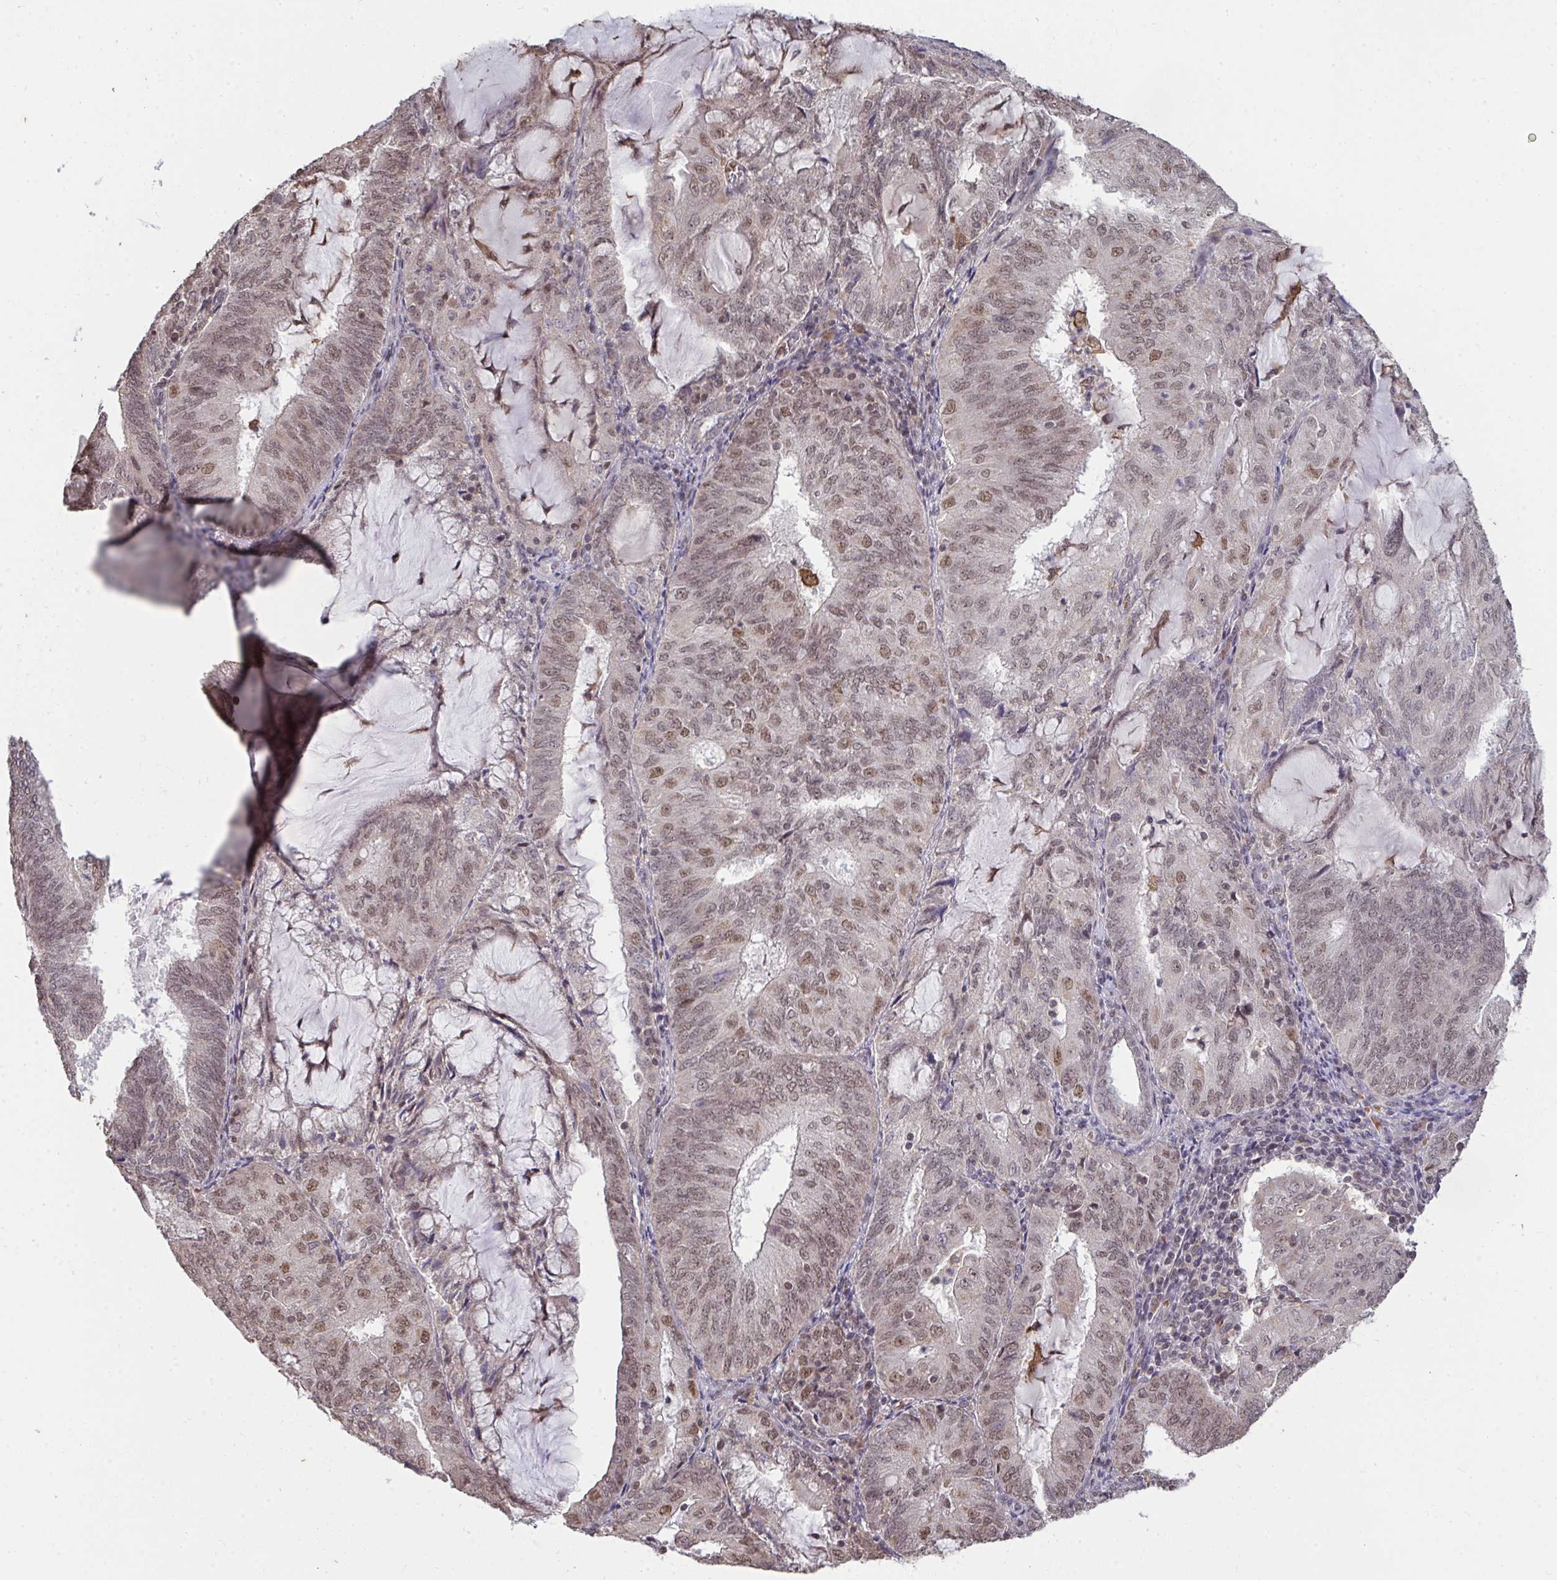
{"staining": {"intensity": "moderate", "quantity": "<25%", "location": "nuclear"}, "tissue": "endometrial cancer", "cell_type": "Tumor cells", "image_type": "cancer", "snomed": [{"axis": "morphology", "description": "Adenocarcinoma, NOS"}, {"axis": "topography", "description": "Endometrium"}], "caption": "A low amount of moderate nuclear positivity is present in about <25% of tumor cells in endometrial cancer (adenocarcinoma) tissue.", "gene": "SAP30", "patient": {"sex": "female", "age": 81}}